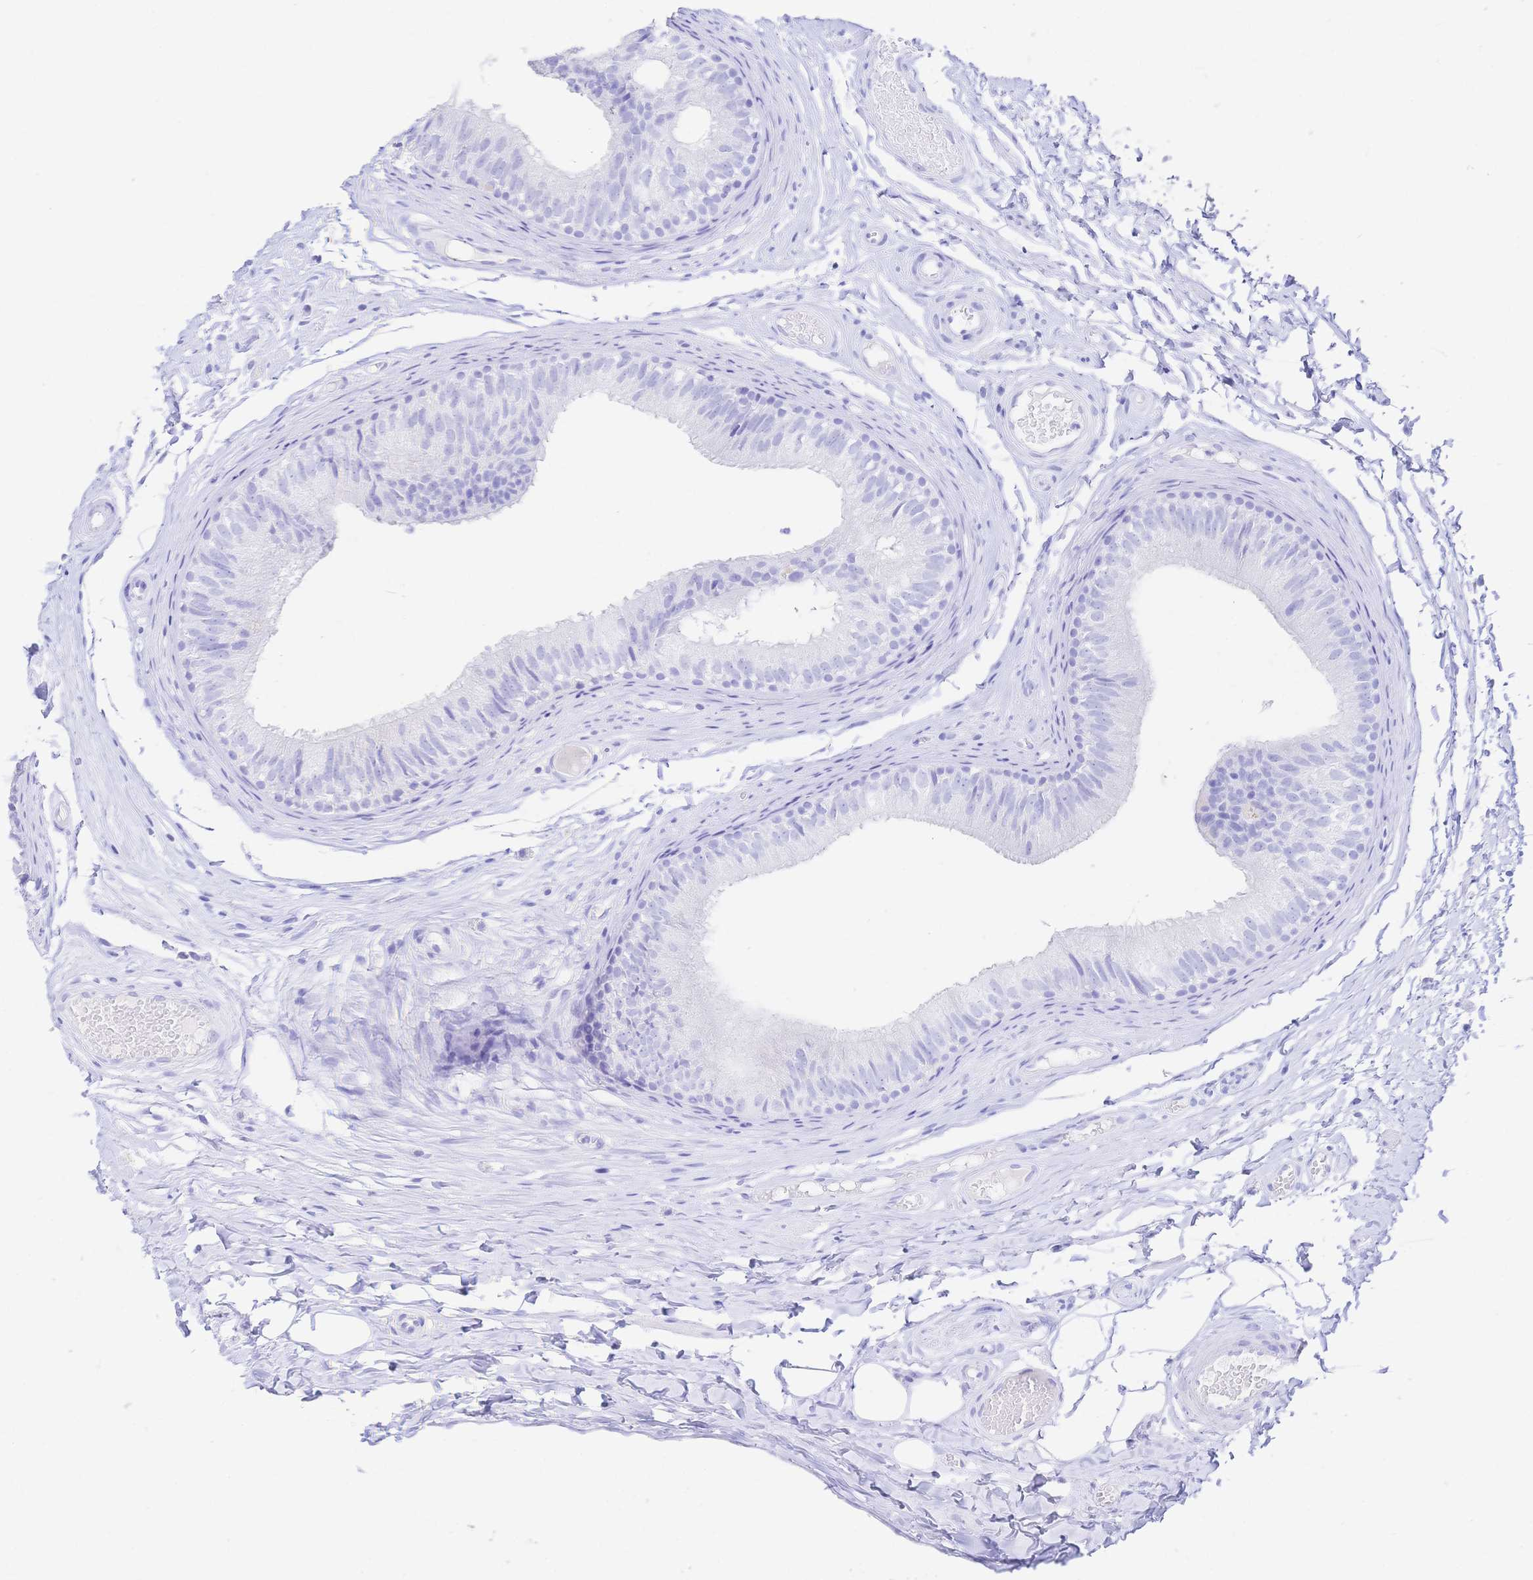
{"staining": {"intensity": "negative", "quantity": "none", "location": "none"}, "tissue": "epididymis", "cell_type": "Glandular cells", "image_type": "normal", "snomed": [{"axis": "morphology", "description": "Normal tissue, NOS"}, {"axis": "morphology", "description": "Seminoma, NOS"}, {"axis": "topography", "description": "Testis"}, {"axis": "topography", "description": "Epididymis"}], "caption": "Human epididymis stained for a protein using IHC demonstrates no staining in glandular cells.", "gene": "UMOD", "patient": {"sex": "male", "age": 34}}